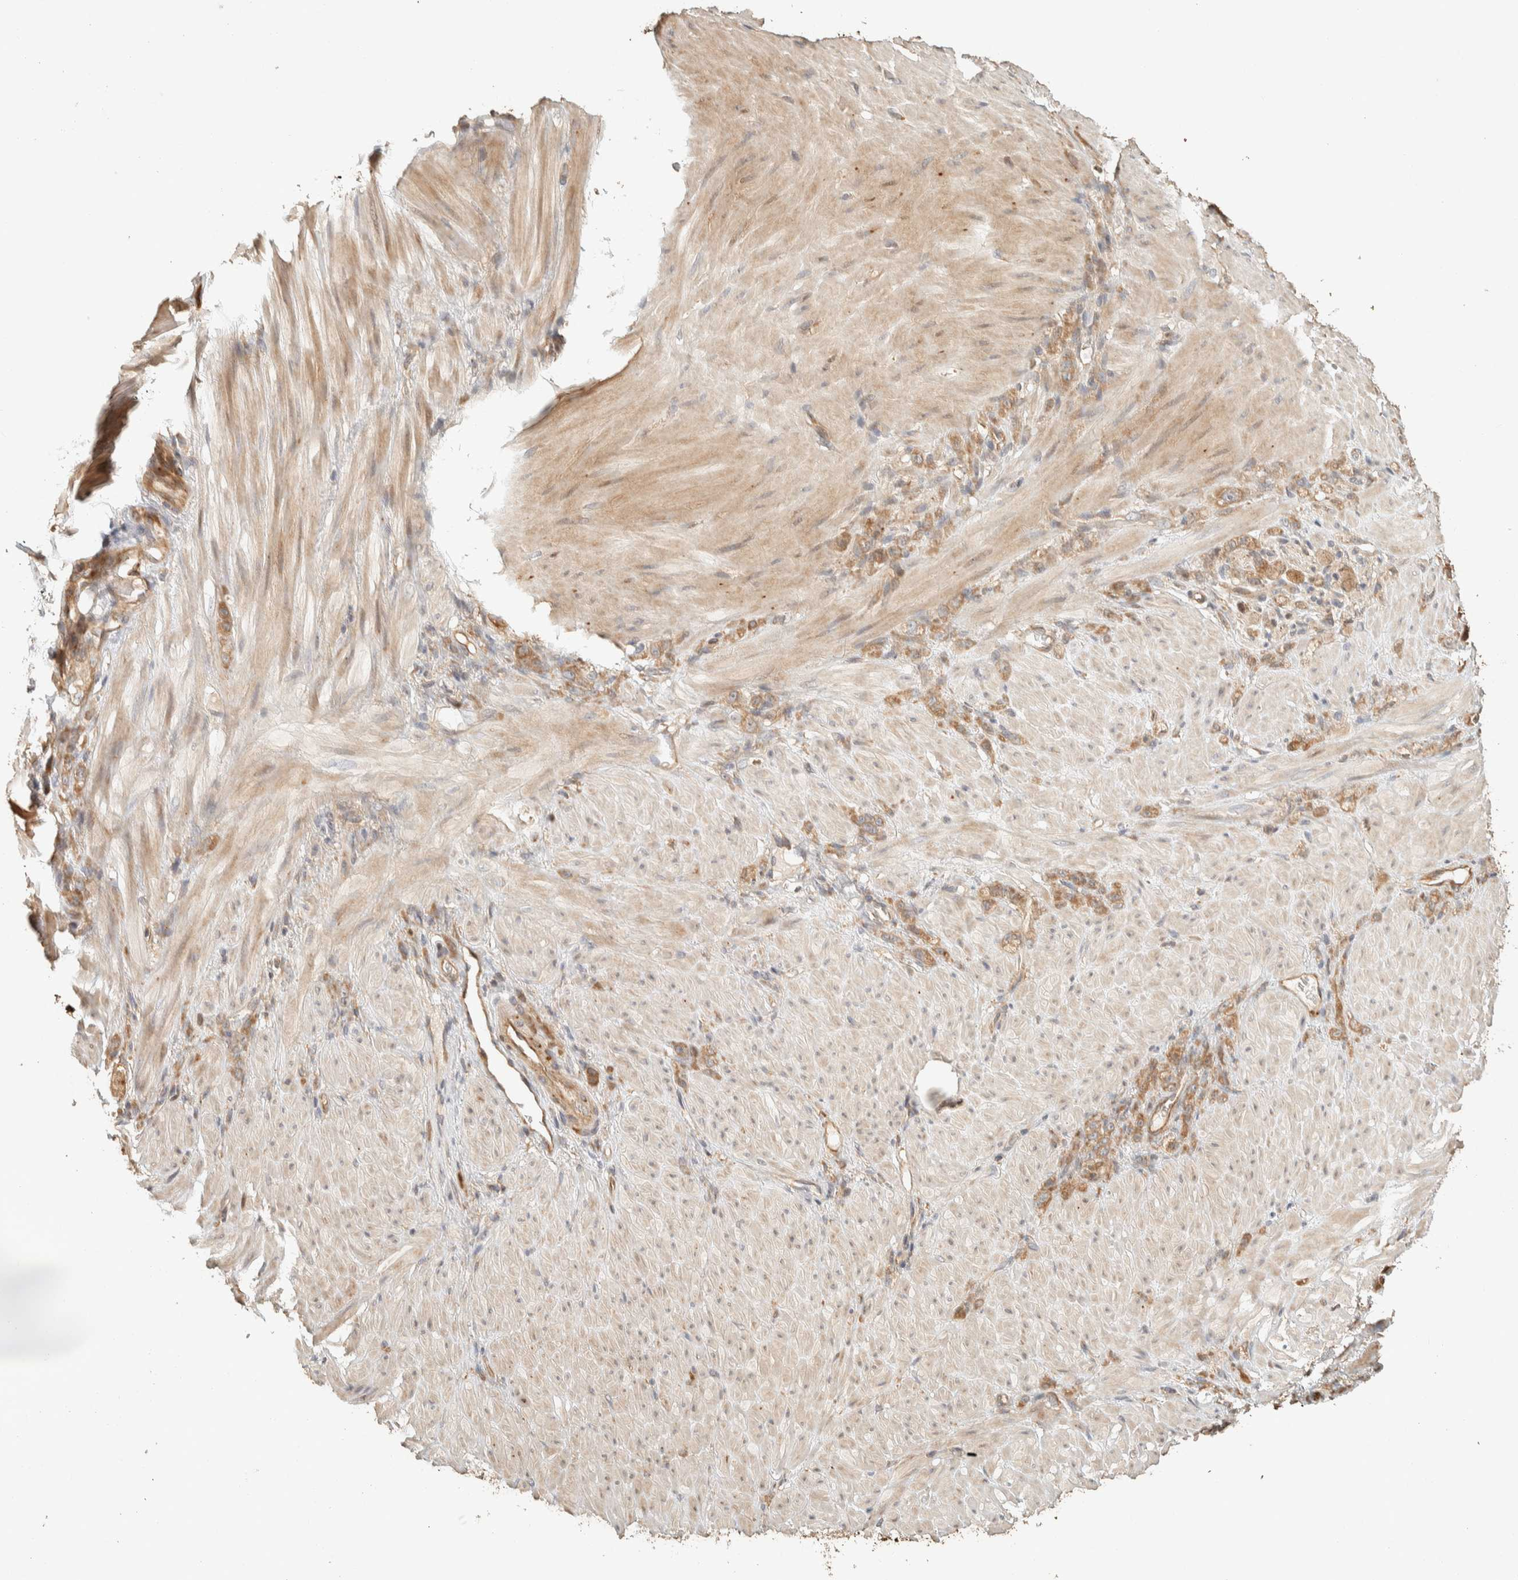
{"staining": {"intensity": "weak", "quantity": ">75%", "location": "cytoplasmic/membranous"}, "tissue": "stomach cancer", "cell_type": "Tumor cells", "image_type": "cancer", "snomed": [{"axis": "morphology", "description": "Normal tissue, NOS"}, {"axis": "morphology", "description": "Adenocarcinoma, NOS"}, {"axis": "topography", "description": "Stomach"}], "caption": "Immunohistochemistry (IHC) micrograph of neoplastic tissue: human stomach cancer (adenocarcinoma) stained using IHC exhibits low levels of weak protein expression localized specifically in the cytoplasmic/membranous of tumor cells, appearing as a cytoplasmic/membranous brown color.", "gene": "EXOC7", "patient": {"sex": "male", "age": 82}}